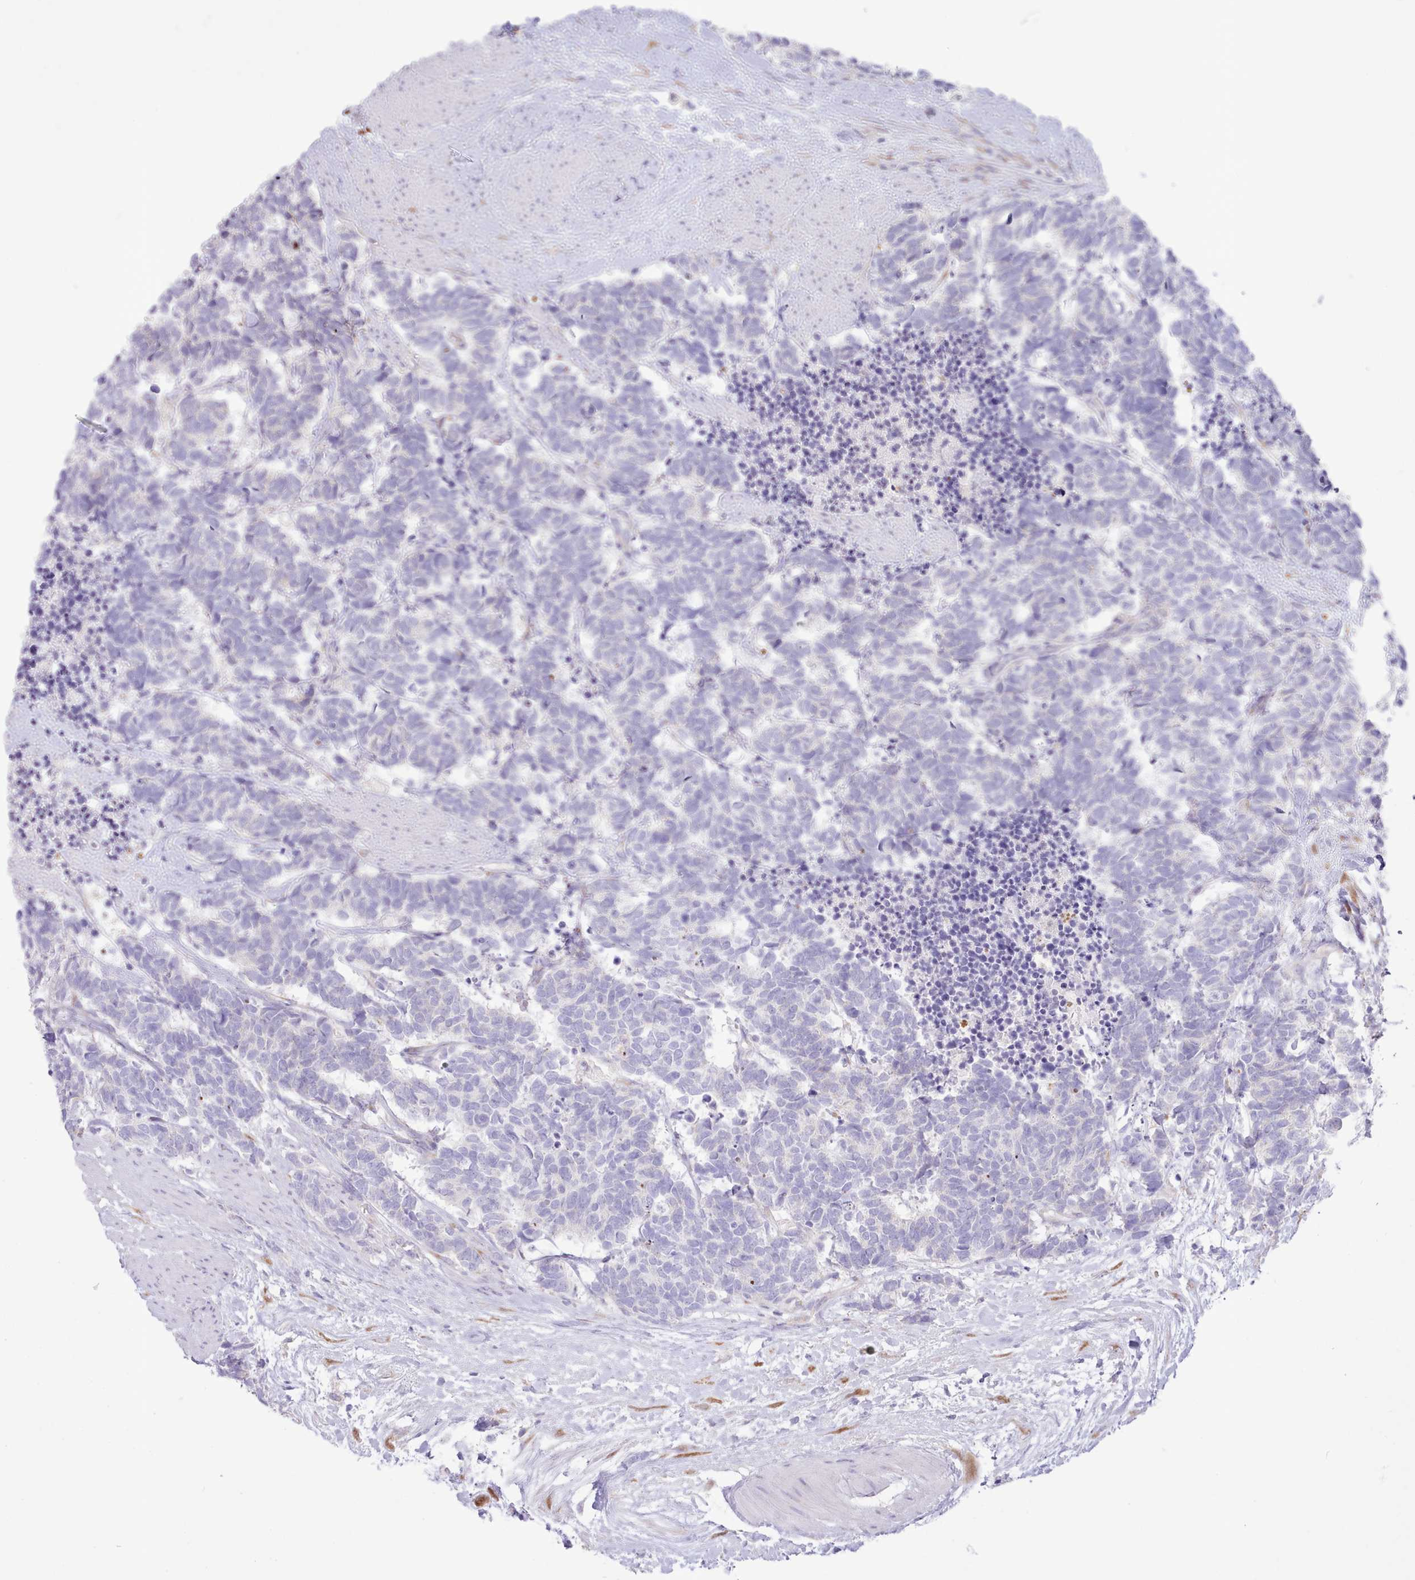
{"staining": {"intensity": "negative", "quantity": "none", "location": "none"}, "tissue": "carcinoid", "cell_type": "Tumor cells", "image_type": "cancer", "snomed": [{"axis": "morphology", "description": "Carcinoma, NOS"}, {"axis": "morphology", "description": "Carcinoid, malignant, NOS"}, {"axis": "topography", "description": "Prostate"}], "caption": "This photomicrograph is of carcinoid stained with IHC to label a protein in brown with the nuclei are counter-stained blue. There is no expression in tumor cells.", "gene": "CCL1", "patient": {"sex": "male", "age": 57}}